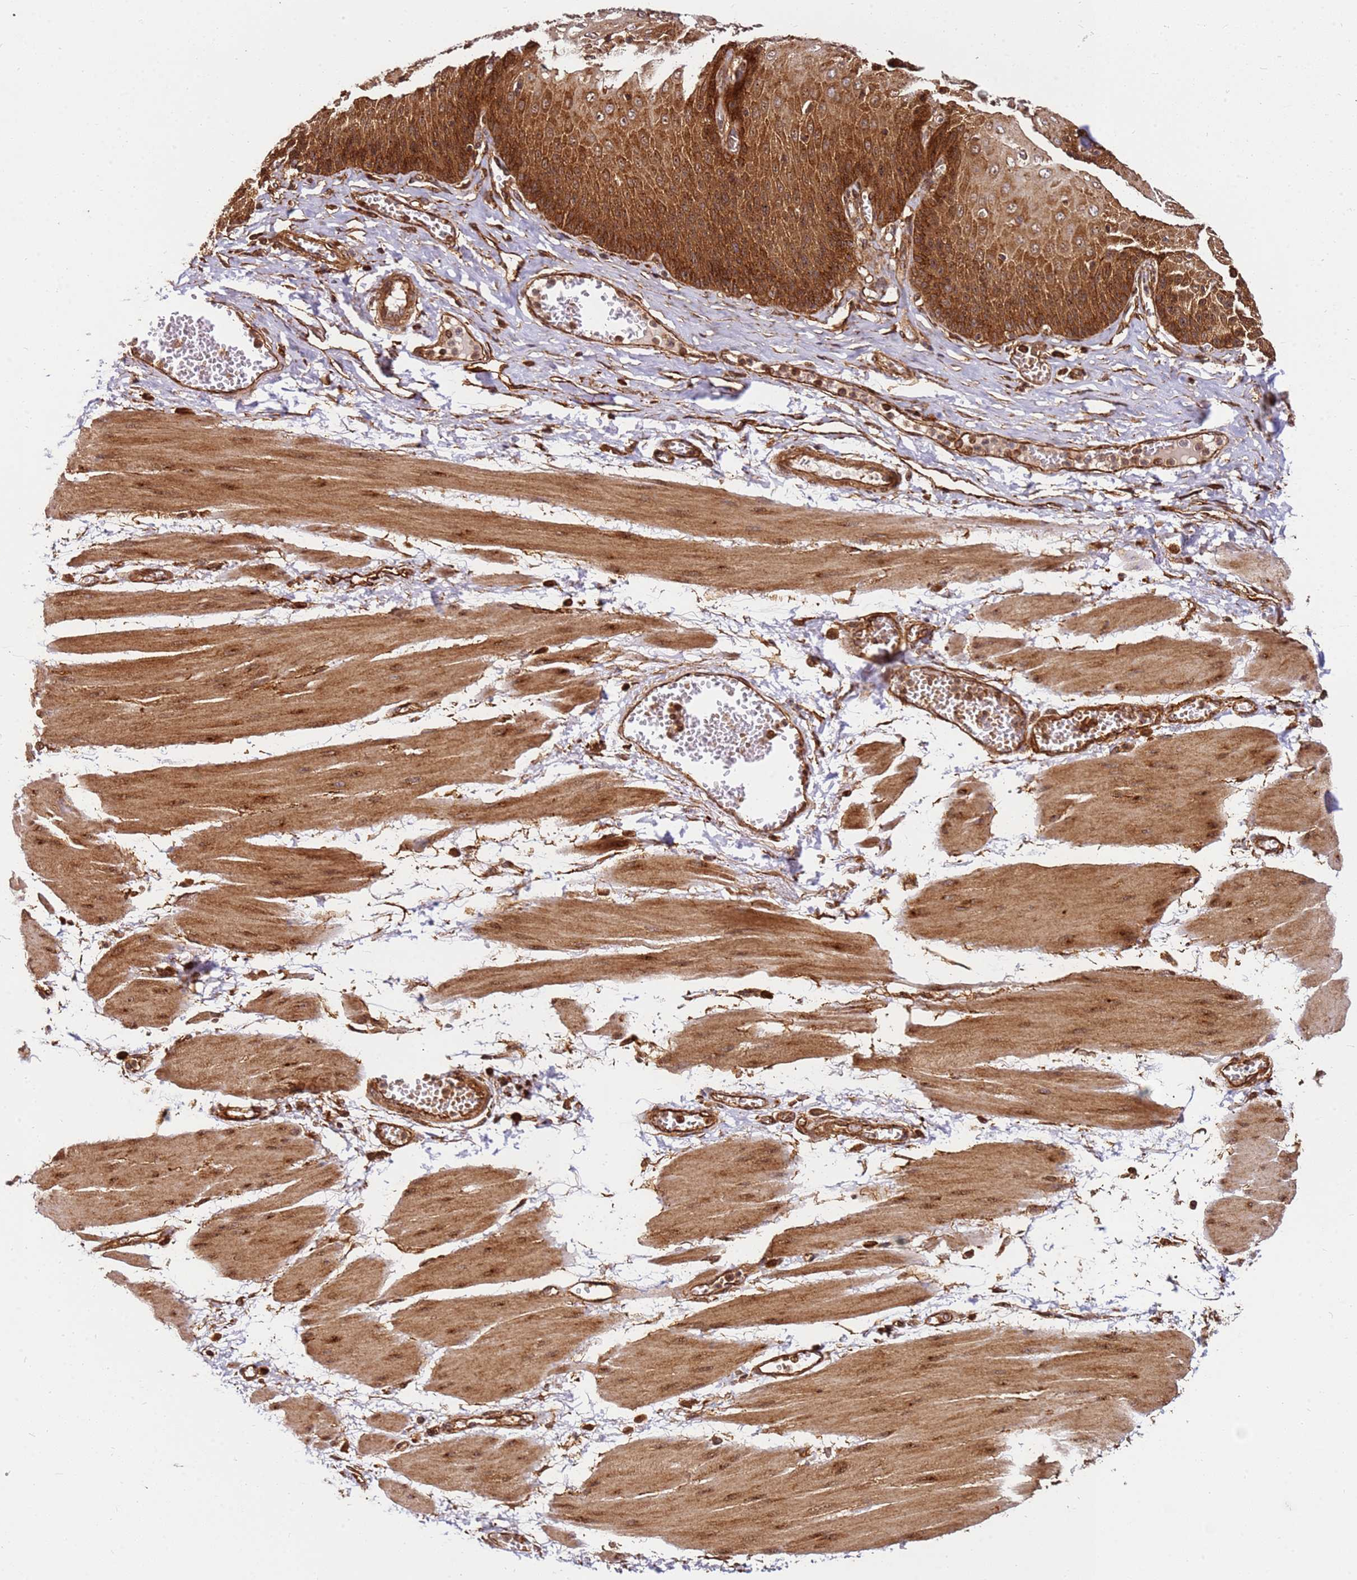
{"staining": {"intensity": "strong", "quantity": ">75%", "location": "cytoplasmic/membranous"}, "tissue": "esophagus", "cell_type": "Squamous epithelial cells", "image_type": "normal", "snomed": [{"axis": "morphology", "description": "Normal tissue, NOS"}, {"axis": "topography", "description": "Esophagus"}], "caption": "Immunohistochemical staining of normal esophagus exhibits high levels of strong cytoplasmic/membranous staining in about >75% of squamous epithelial cells. The protein is shown in brown color, while the nuclei are stained blue.", "gene": "DVL3", "patient": {"sex": "male", "age": 60}}